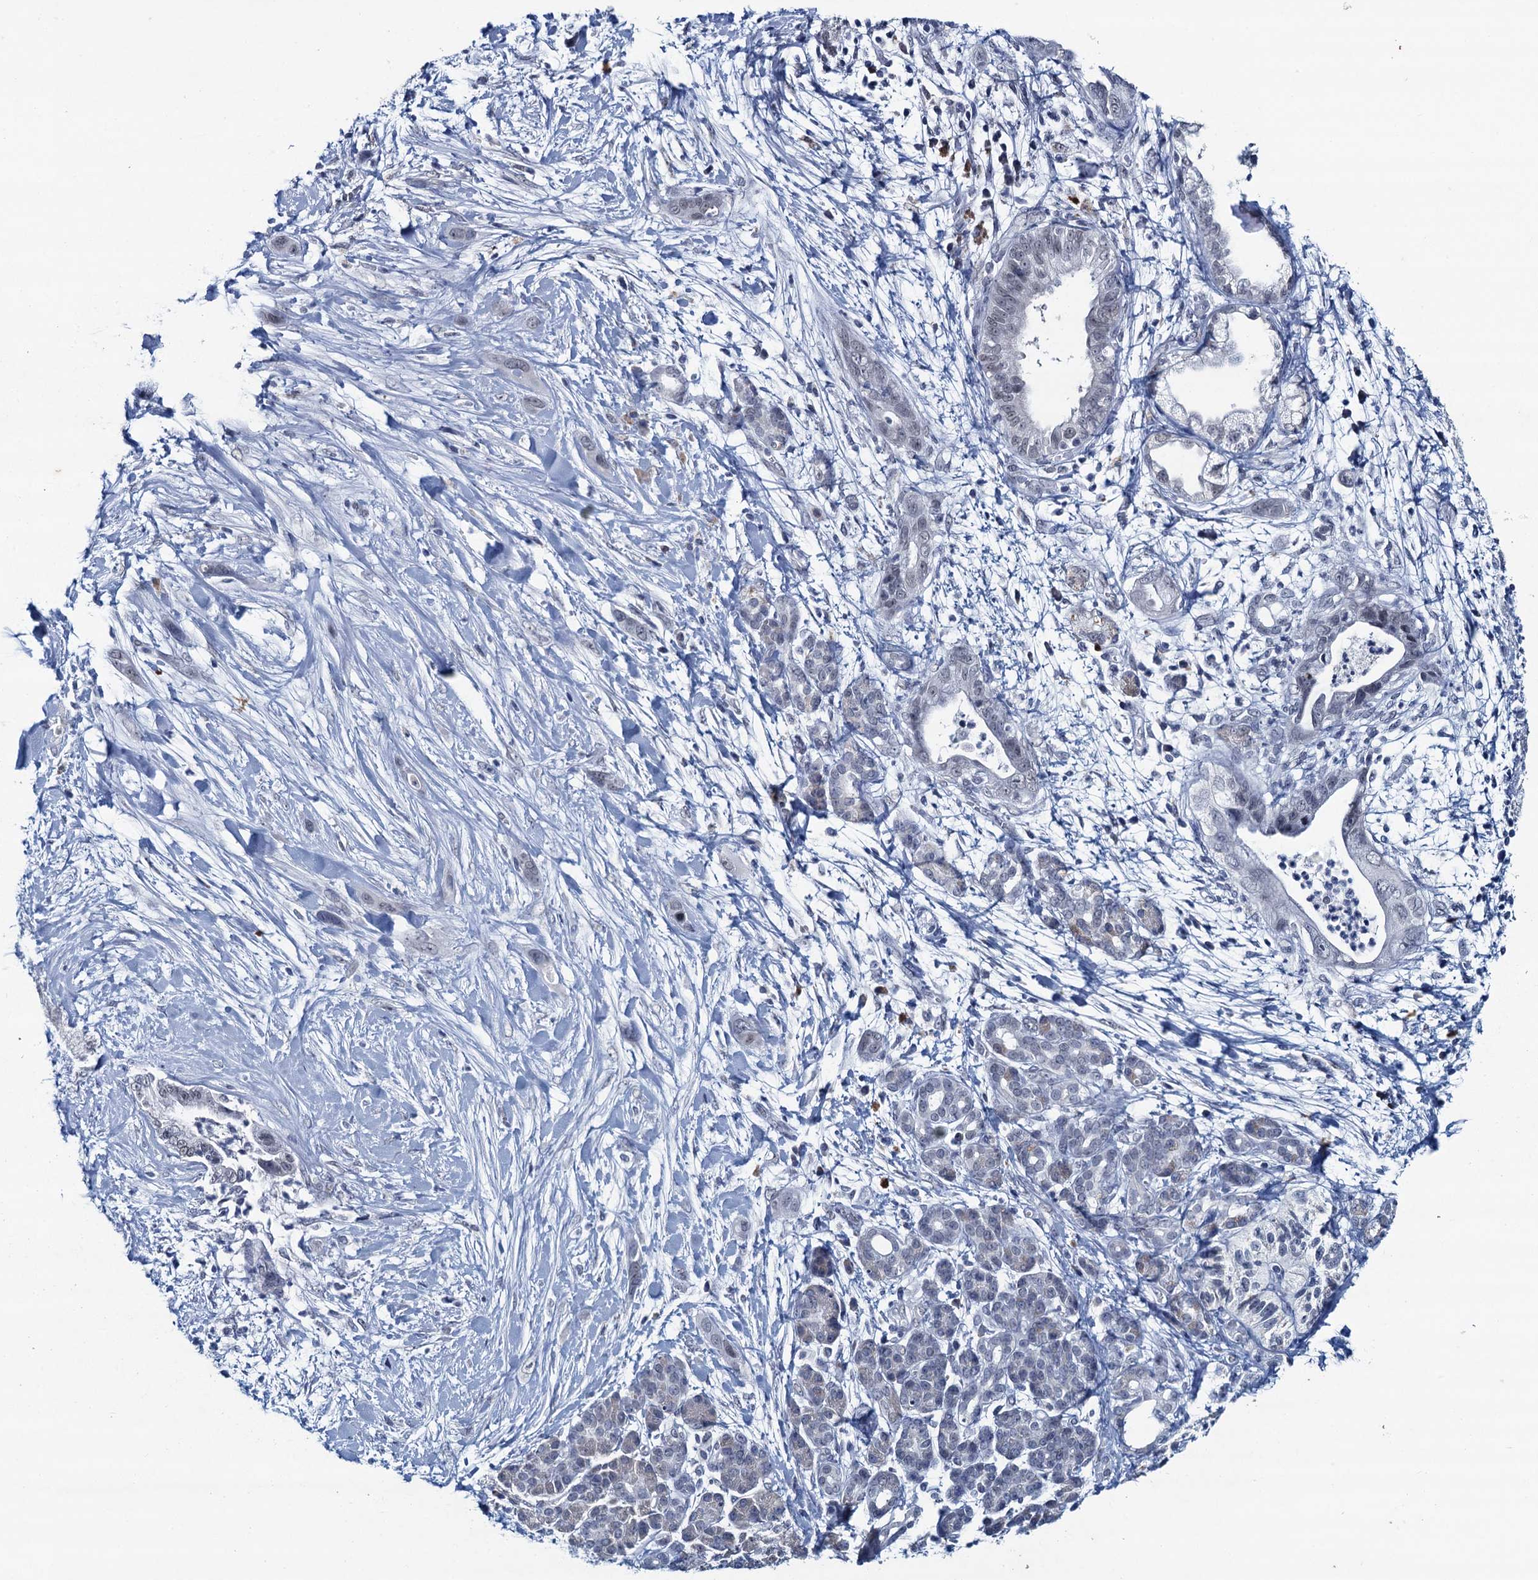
{"staining": {"intensity": "negative", "quantity": "none", "location": "none"}, "tissue": "pancreatic cancer", "cell_type": "Tumor cells", "image_type": "cancer", "snomed": [{"axis": "morphology", "description": "Adenocarcinoma, NOS"}, {"axis": "topography", "description": "Pancreas"}], "caption": "Pancreatic cancer was stained to show a protein in brown. There is no significant positivity in tumor cells.", "gene": "HAPSTR1", "patient": {"sex": "male", "age": 59}}